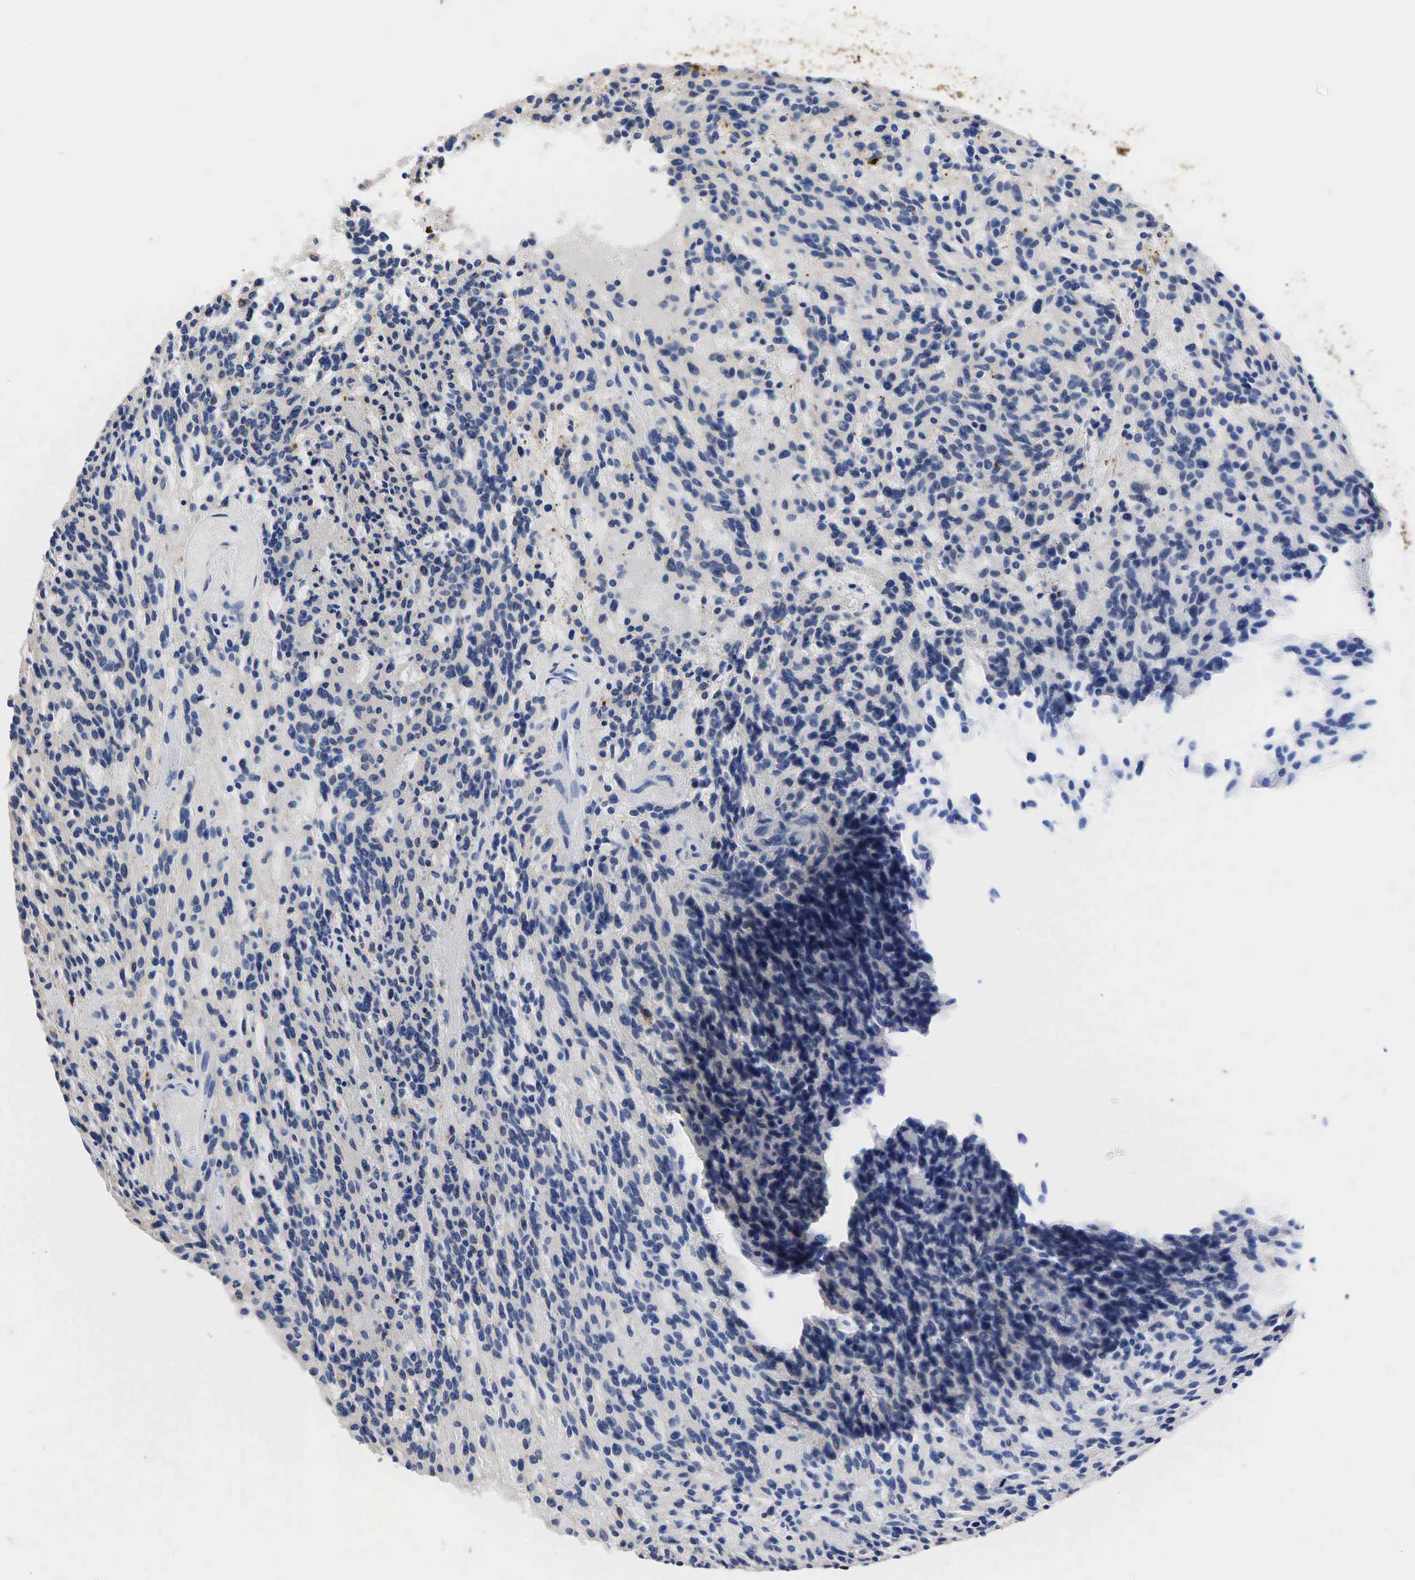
{"staining": {"intensity": "negative", "quantity": "none", "location": "none"}, "tissue": "glioma", "cell_type": "Tumor cells", "image_type": "cancer", "snomed": [{"axis": "morphology", "description": "Glioma, malignant, High grade"}, {"axis": "topography", "description": "Brain"}], "caption": "Tumor cells show no significant expression in glioma.", "gene": "SYP", "patient": {"sex": "female", "age": 13}}